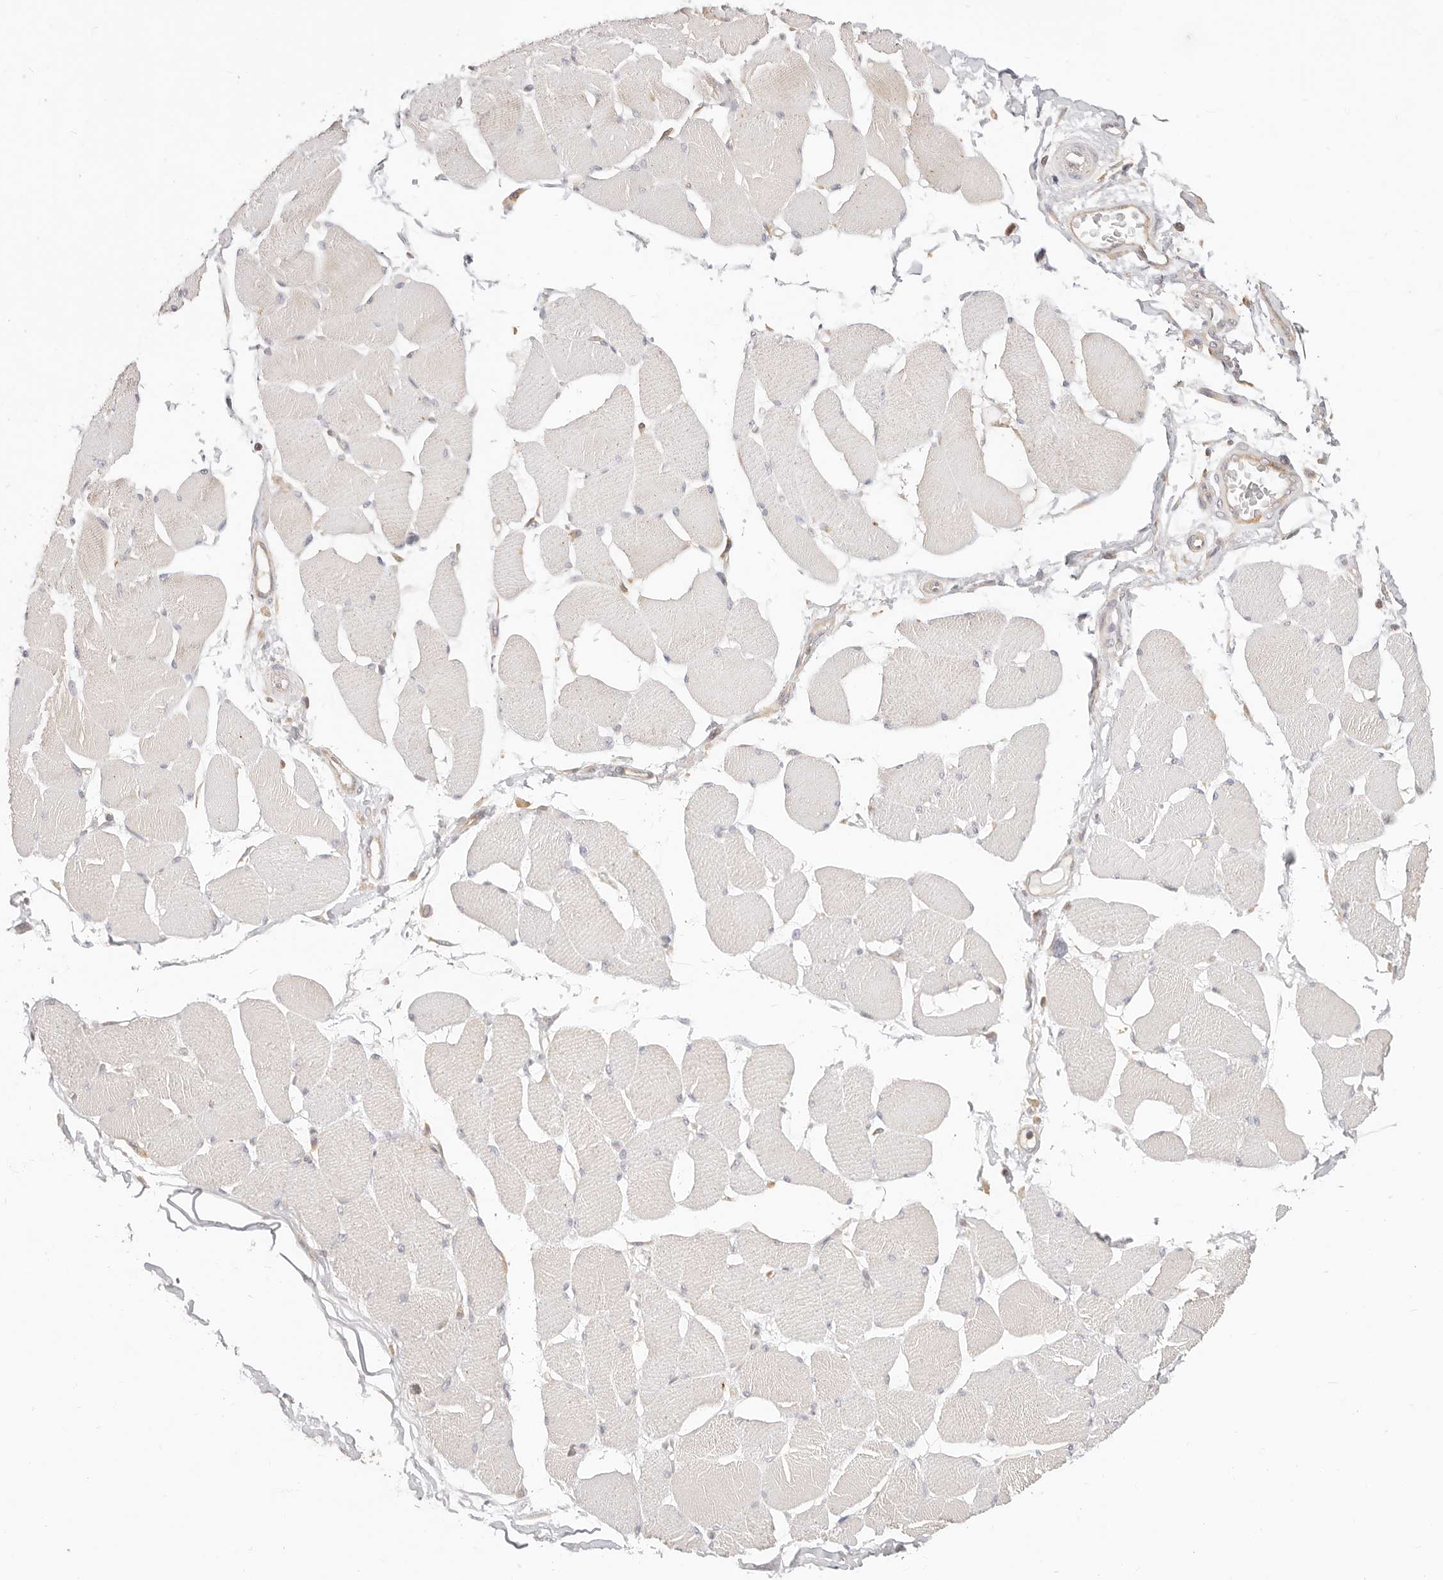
{"staining": {"intensity": "weak", "quantity": "<25%", "location": "cytoplasmic/membranous"}, "tissue": "skeletal muscle", "cell_type": "Myocytes", "image_type": "normal", "snomed": [{"axis": "morphology", "description": "Normal tissue, NOS"}, {"axis": "topography", "description": "Skin"}, {"axis": "topography", "description": "Skeletal muscle"}], "caption": "DAB immunohistochemical staining of unremarkable human skeletal muscle exhibits no significant staining in myocytes. (Immunohistochemistry, brightfield microscopy, high magnification).", "gene": "DTNBP1", "patient": {"sex": "male", "age": 83}}